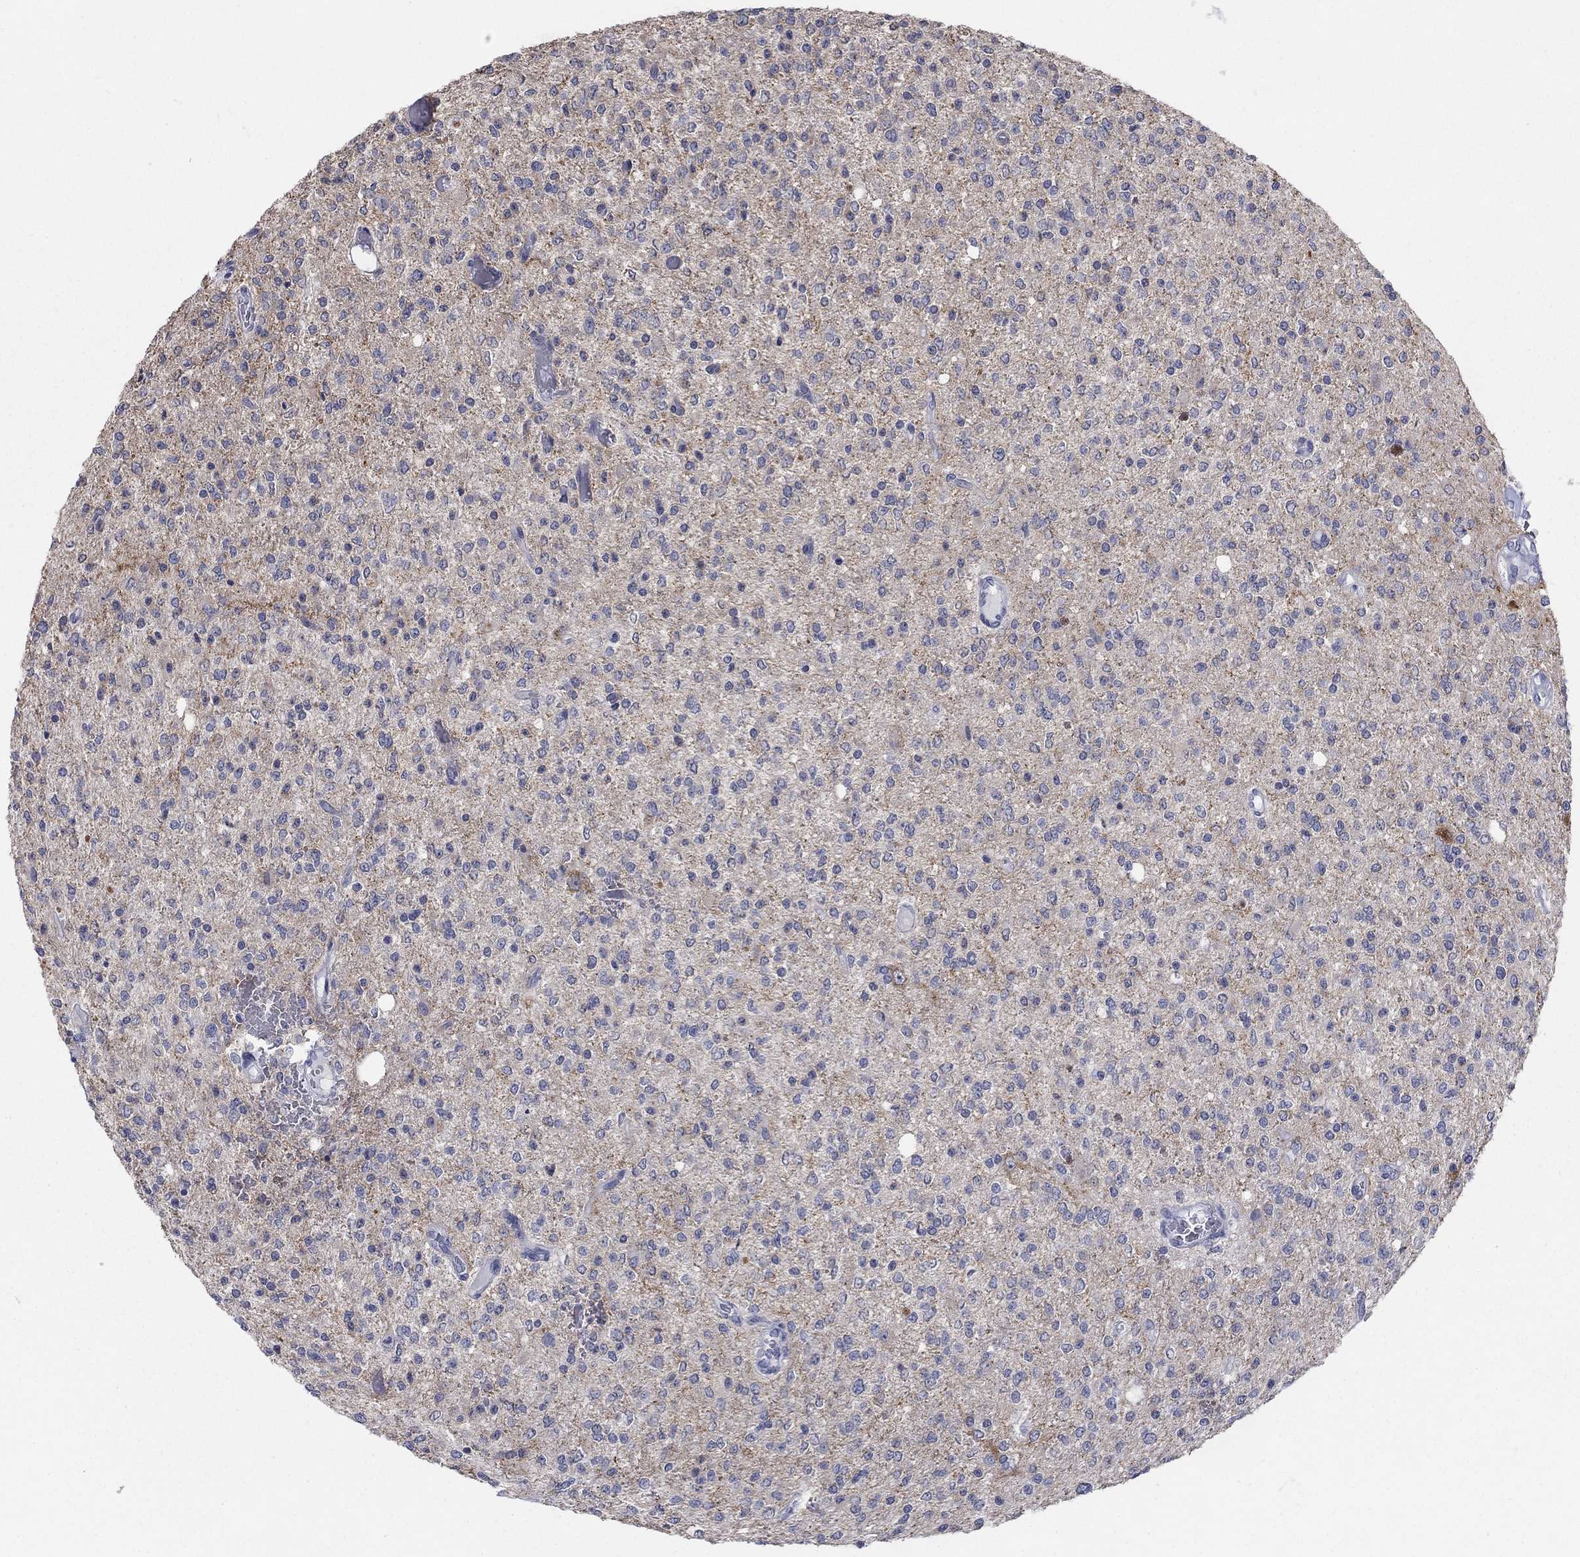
{"staining": {"intensity": "negative", "quantity": "none", "location": "none"}, "tissue": "glioma", "cell_type": "Tumor cells", "image_type": "cancer", "snomed": [{"axis": "morphology", "description": "Glioma, malignant, Low grade"}, {"axis": "topography", "description": "Brain"}], "caption": "Malignant low-grade glioma was stained to show a protein in brown. There is no significant staining in tumor cells.", "gene": "ATP6V1G2", "patient": {"sex": "male", "age": 67}}